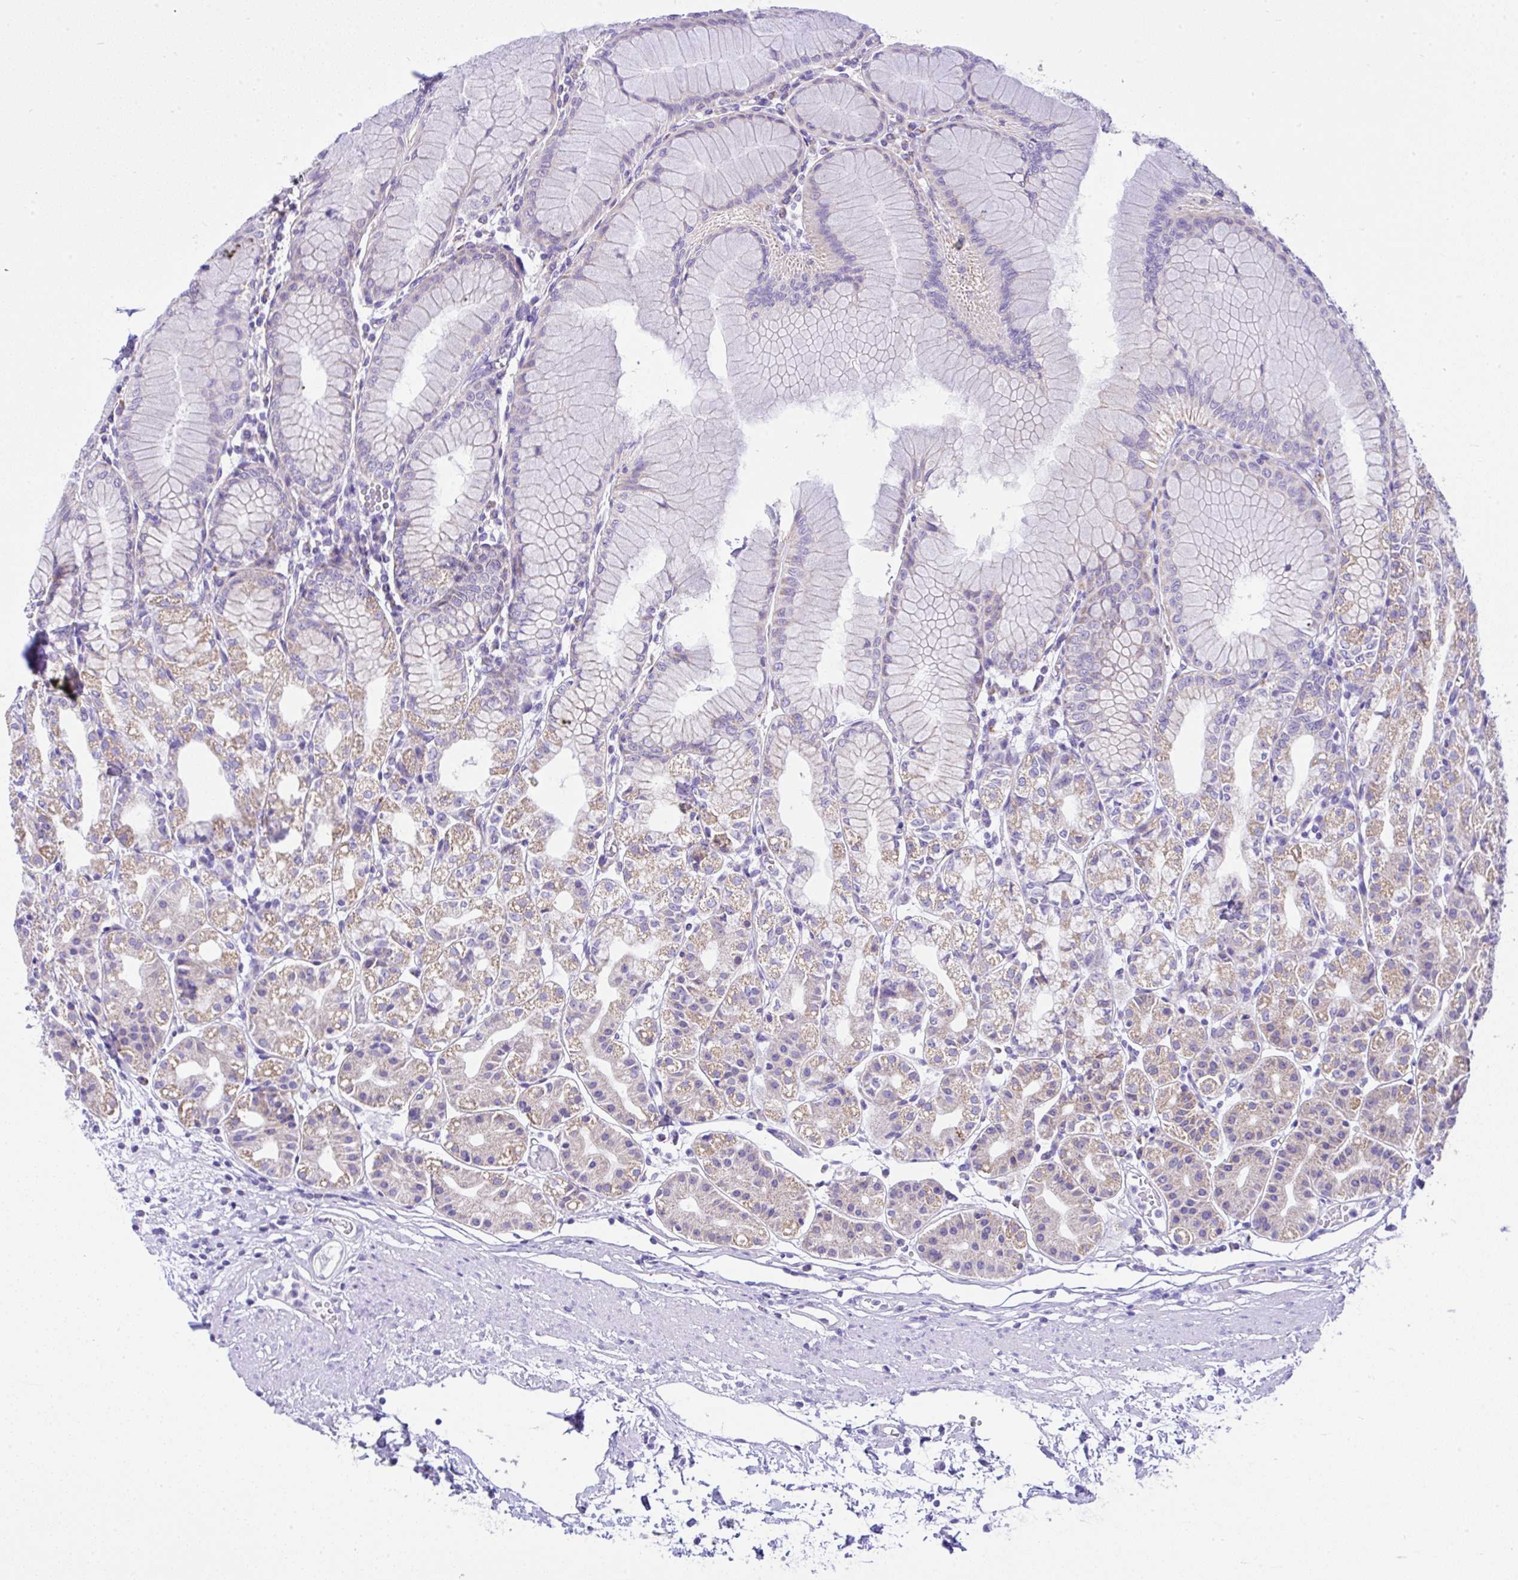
{"staining": {"intensity": "moderate", "quantity": "25%-75%", "location": "cytoplasmic/membranous"}, "tissue": "stomach", "cell_type": "Glandular cells", "image_type": "normal", "snomed": [{"axis": "morphology", "description": "Normal tissue, NOS"}, {"axis": "topography", "description": "Stomach"}], "caption": "Protein expression analysis of normal stomach demonstrates moderate cytoplasmic/membranous staining in approximately 25%-75% of glandular cells.", "gene": "SLC13A1", "patient": {"sex": "female", "age": 57}}